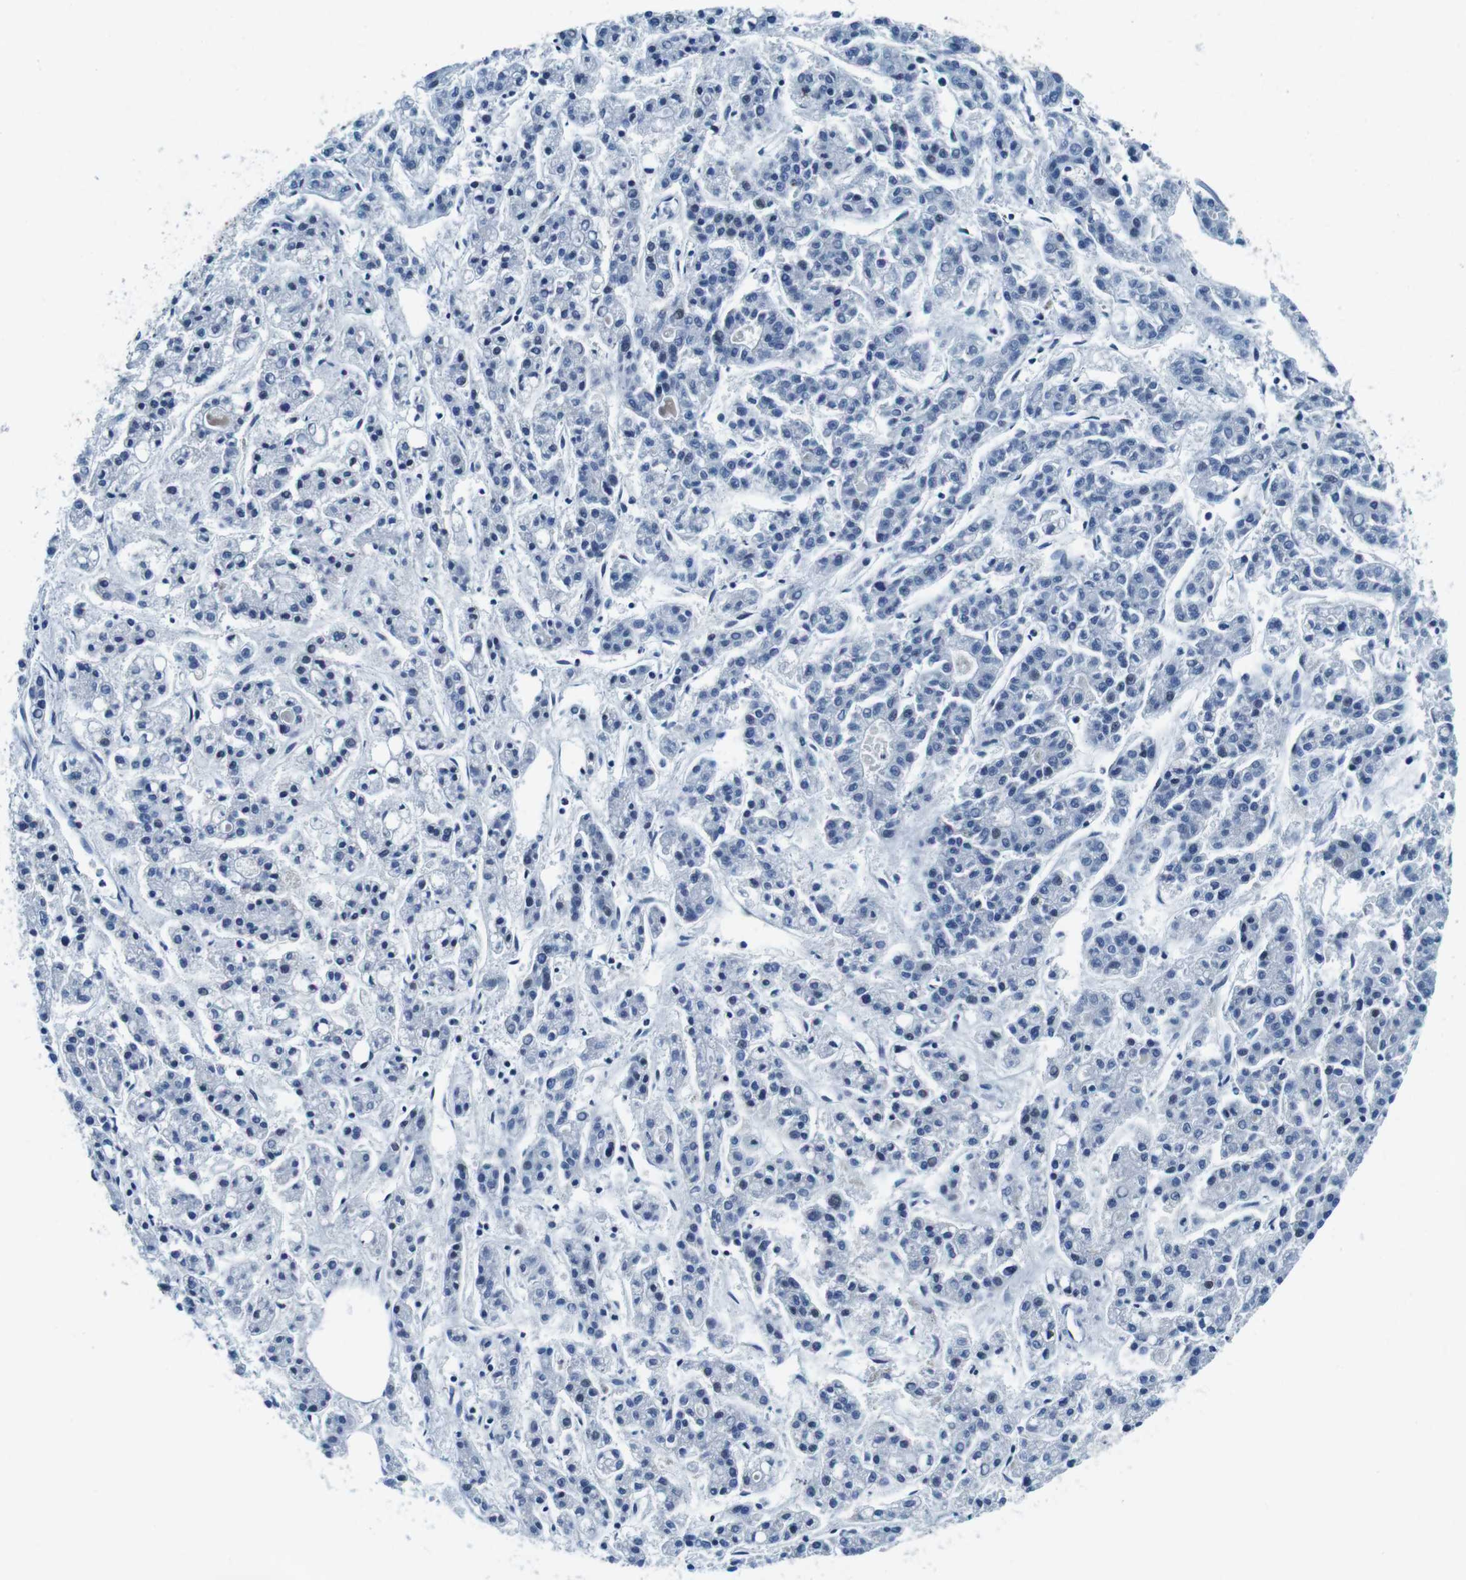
{"staining": {"intensity": "negative", "quantity": "none", "location": "none"}, "tissue": "liver cancer", "cell_type": "Tumor cells", "image_type": "cancer", "snomed": [{"axis": "morphology", "description": "Carcinoma, Hepatocellular, NOS"}, {"axis": "topography", "description": "Liver"}], "caption": "DAB immunohistochemical staining of human liver cancer exhibits no significant expression in tumor cells.", "gene": "FAR2", "patient": {"sex": "male", "age": 70}}